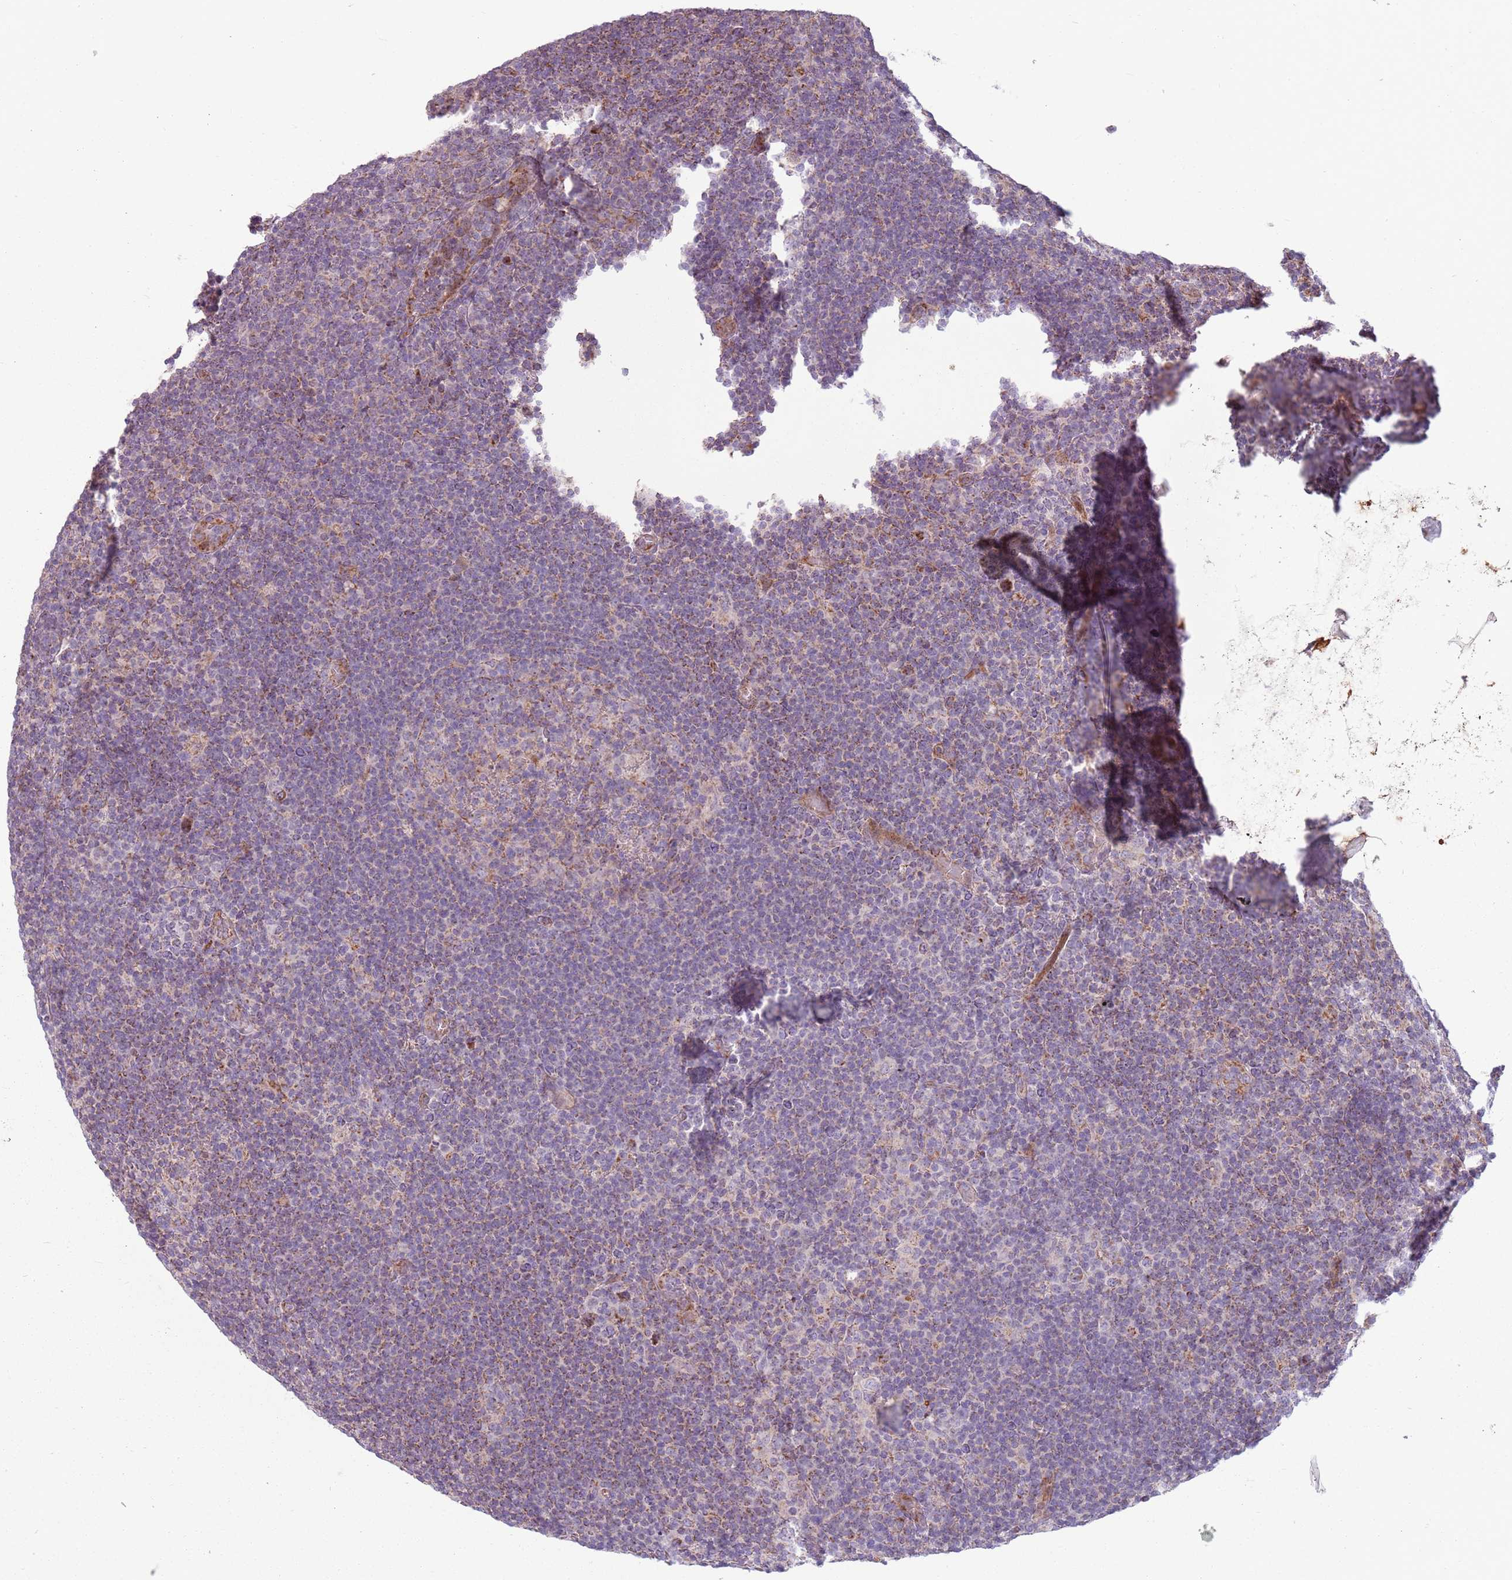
{"staining": {"intensity": "weak", "quantity": "<25%", "location": "cytoplasmic/membranous"}, "tissue": "lymphoma", "cell_type": "Tumor cells", "image_type": "cancer", "snomed": [{"axis": "morphology", "description": "Hodgkin's disease, NOS"}, {"axis": "topography", "description": "Lymph node"}], "caption": "Tumor cells are negative for protein expression in human Hodgkin's disease.", "gene": "ZNF530", "patient": {"sex": "female", "age": 57}}